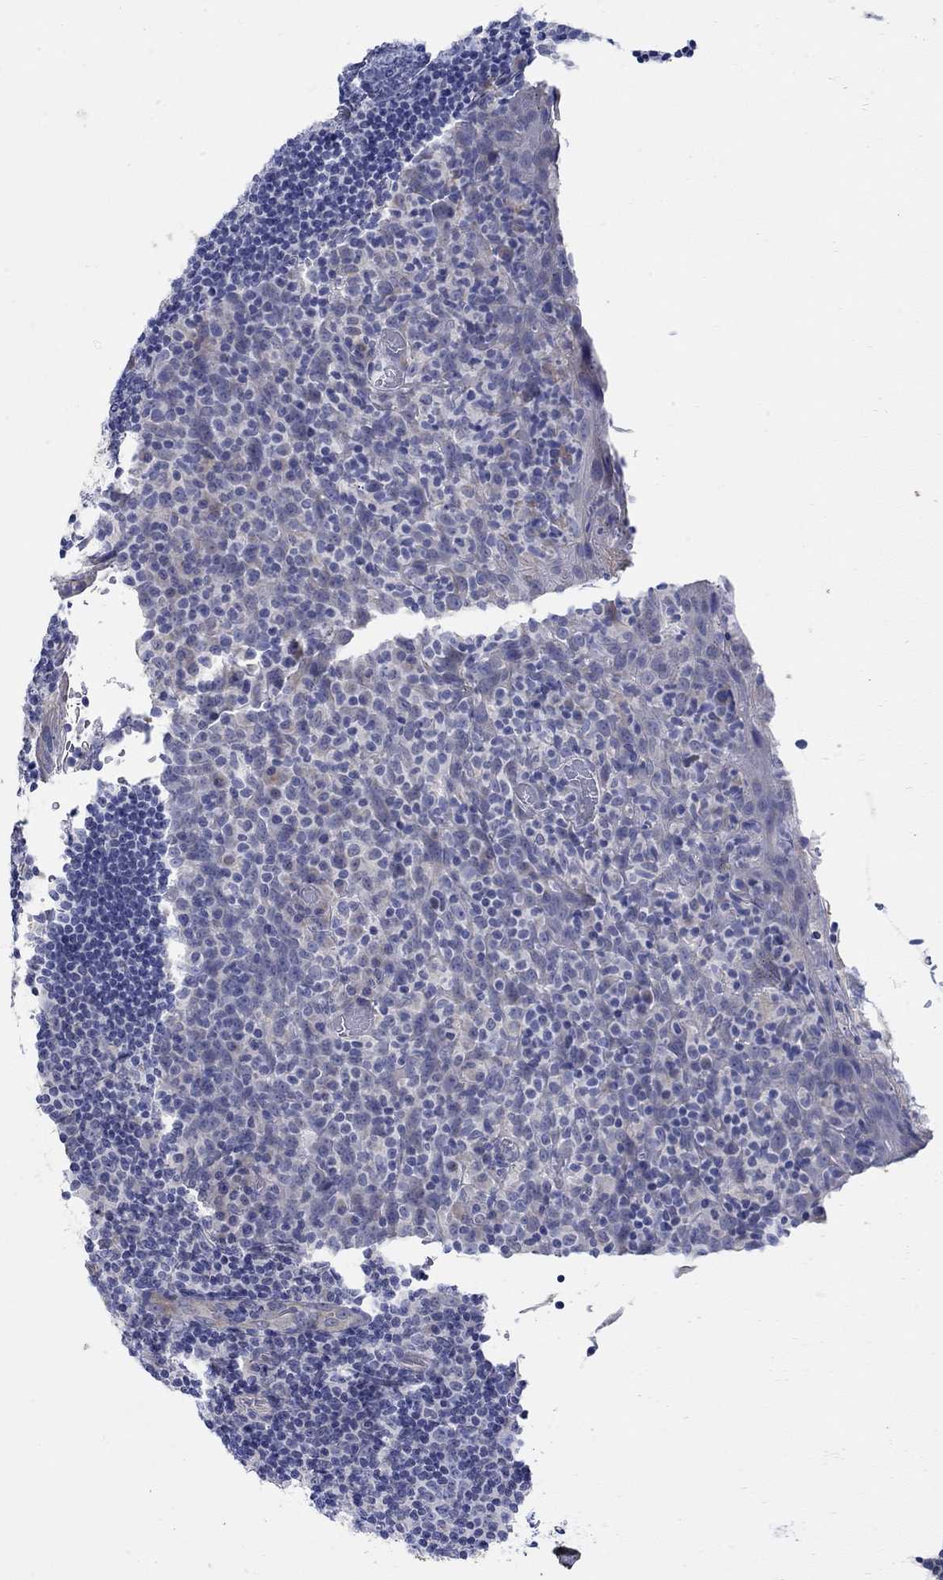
{"staining": {"intensity": "negative", "quantity": "none", "location": "none"}, "tissue": "tonsil", "cell_type": "Germinal center cells", "image_type": "normal", "snomed": [{"axis": "morphology", "description": "Normal tissue, NOS"}, {"axis": "topography", "description": "Tonsil"}], "caption": "High power microscopy micrograph of an immunohistochemistry photomicrograph of benign tonsil, revealing no significant staining in germinal center cells. (Stains: DAB (3,3'-diaminobenzidine) immunohistochemistry with hematoxylin counter stain, Microscopy: brightfield microscopy at high magnification).", "gene": "KRT222", "patient": {"sex": "male", "age": 17}}